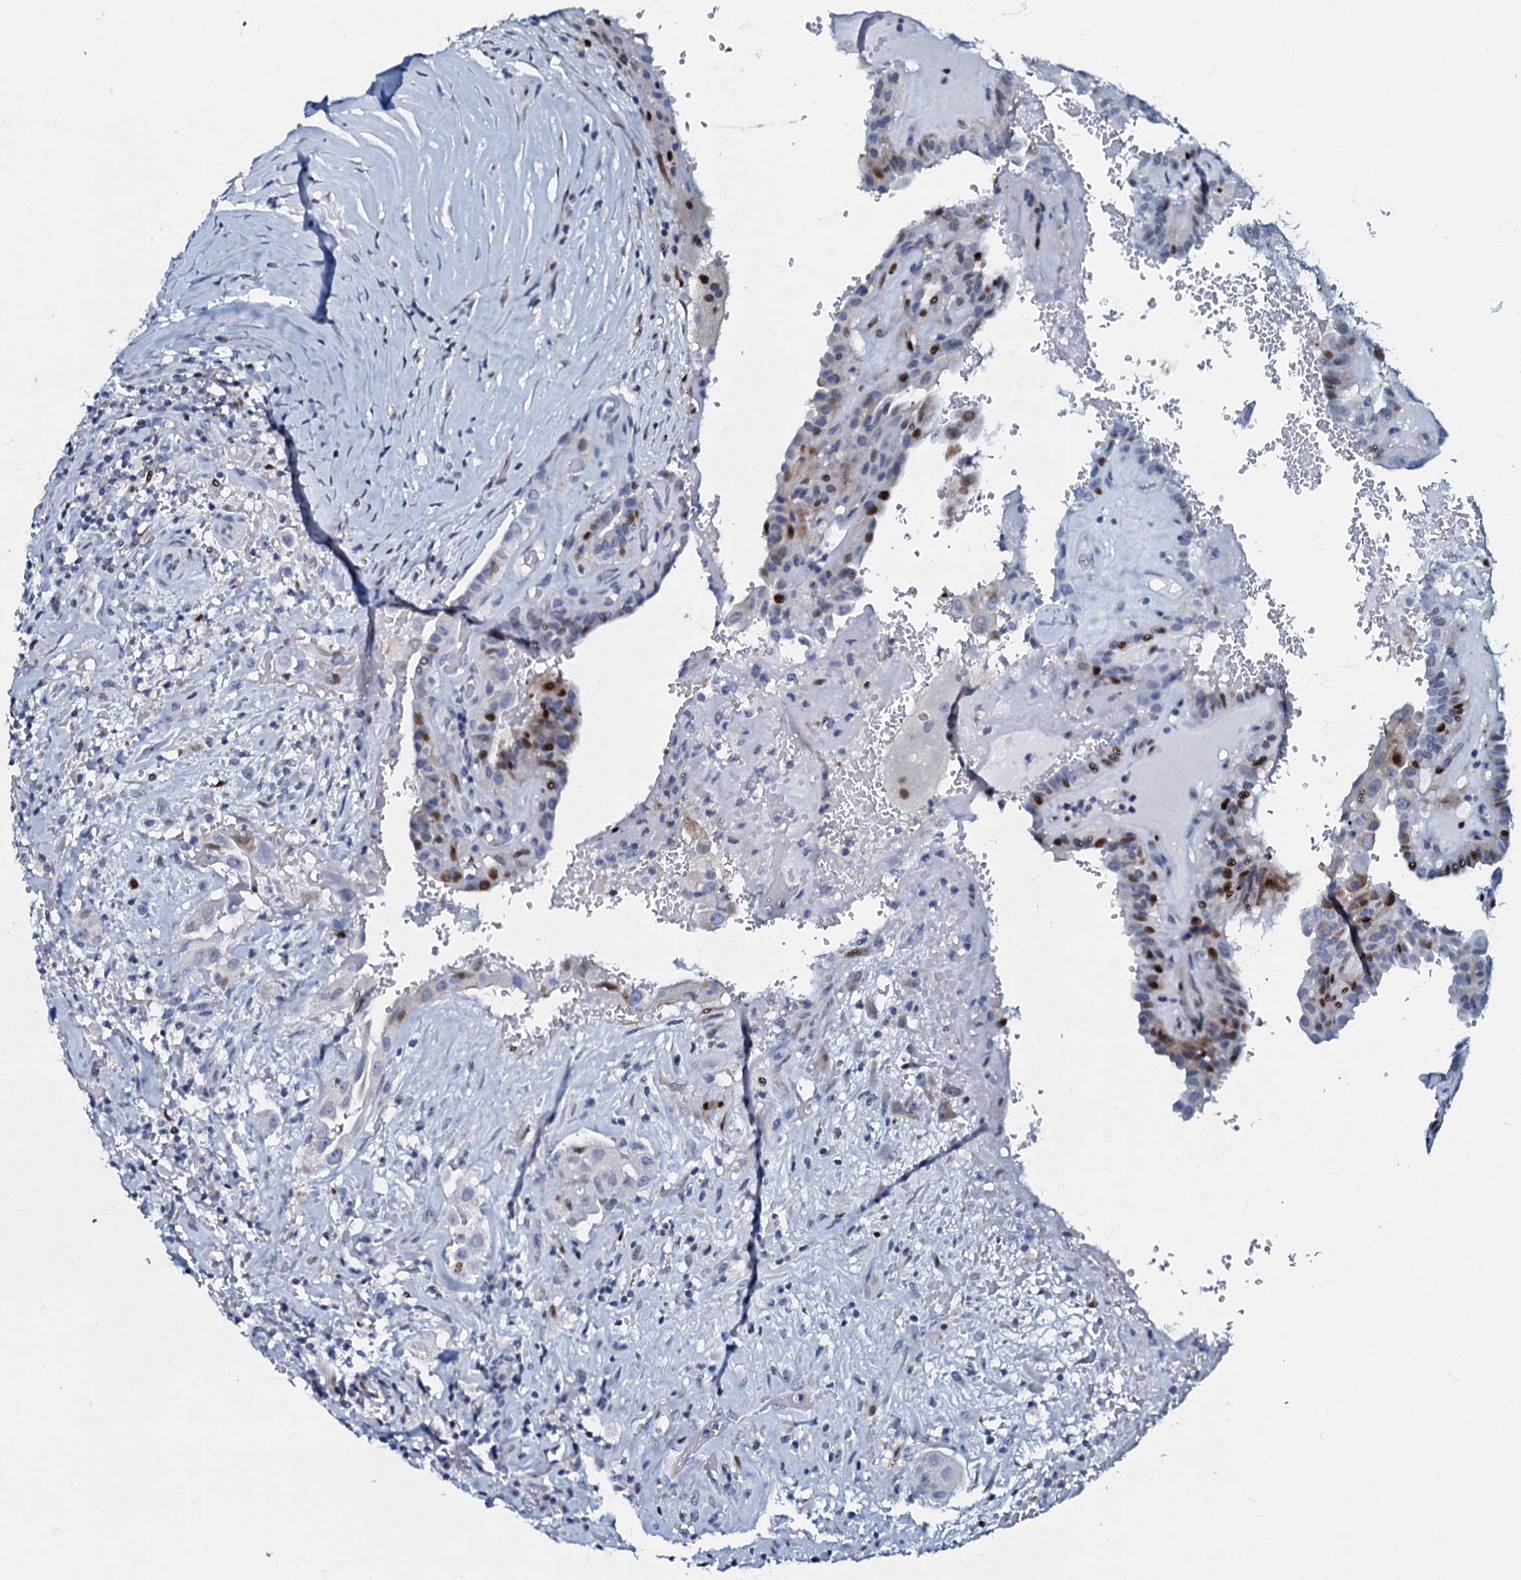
{"staining": {"intensity": "moderate", "quantity": "<25%", "location": "nuclear"}, "tissue": "thyroid cancer", "cell_type": "Tumor cells", "image_type": "cancer", "snomed": [{"axis": "morphology", "description": "Papillary adenocarcinoma, NOS"}, {"axis": "topography", "description": "Thyroid gland"}], "caption": "The photomicrograph demonstrates staining of thyroid cancer (papillary adenocarcinoma), revealing moderate nuclear protein staining (brown color) within tumor cells.", "gene": "MFSD5", "patient": {"sex": "male", "age": 77}}